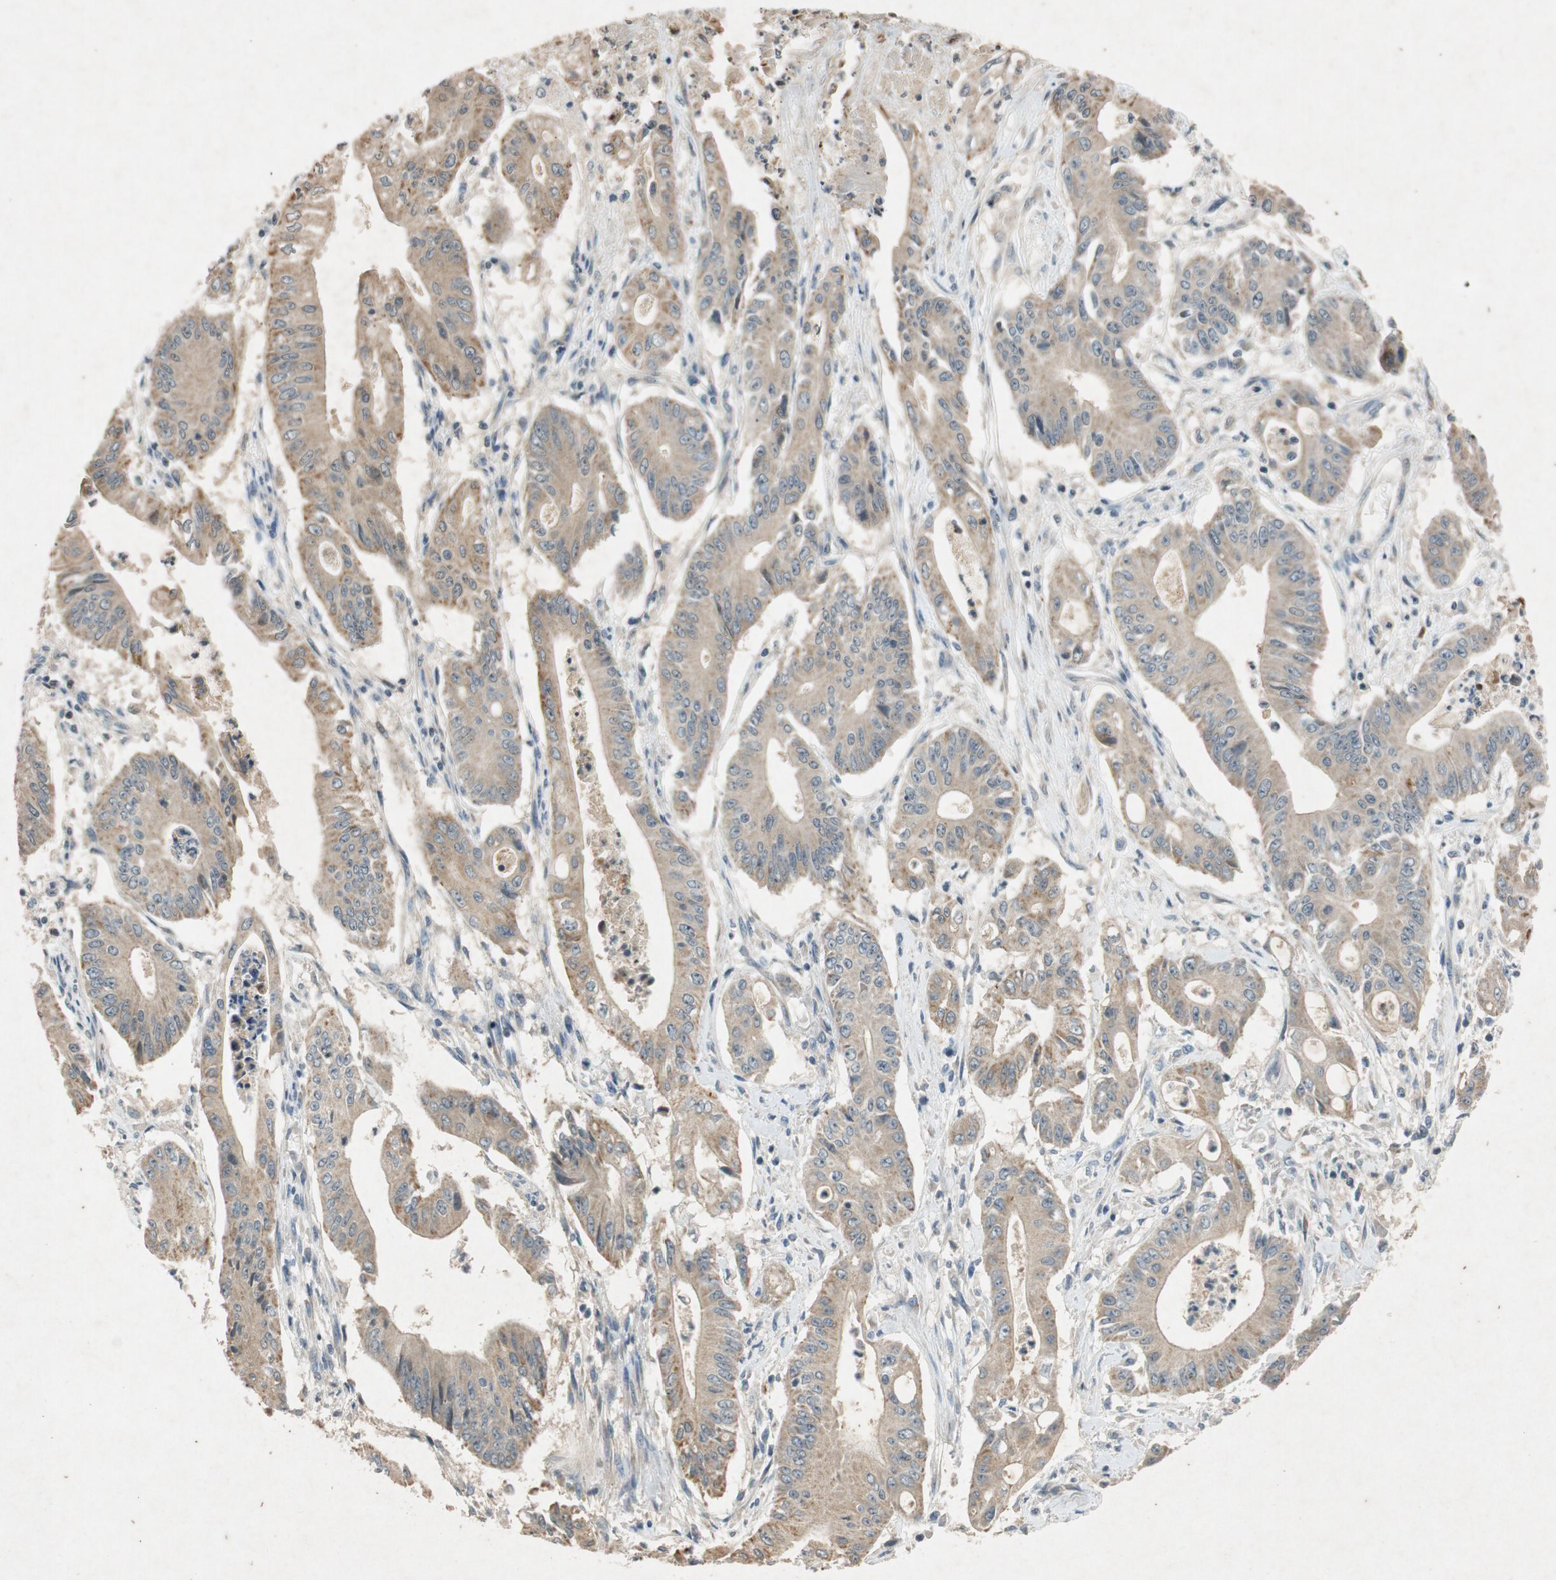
{"staining": {"intensity": "moderate", "quantity": ">75%", "location": "cytoplasmic/membranous"}, "tissue": "pancreatic cancer", "cell_type": "Tumor cells", "image_type": "cancer", "snomed": [{"axis": "morphology", "description": "Normal tissue, NOS"}, {"axis": "topography", "description": "Lymph node"}], "caption": "Moderate cytoplasmic/membranous protein positivity is seen in about >75% of tumor cells in pancreatic cancer.", "gene": "ATP2C1", "patient": {"sex": "male", "age": 62}}